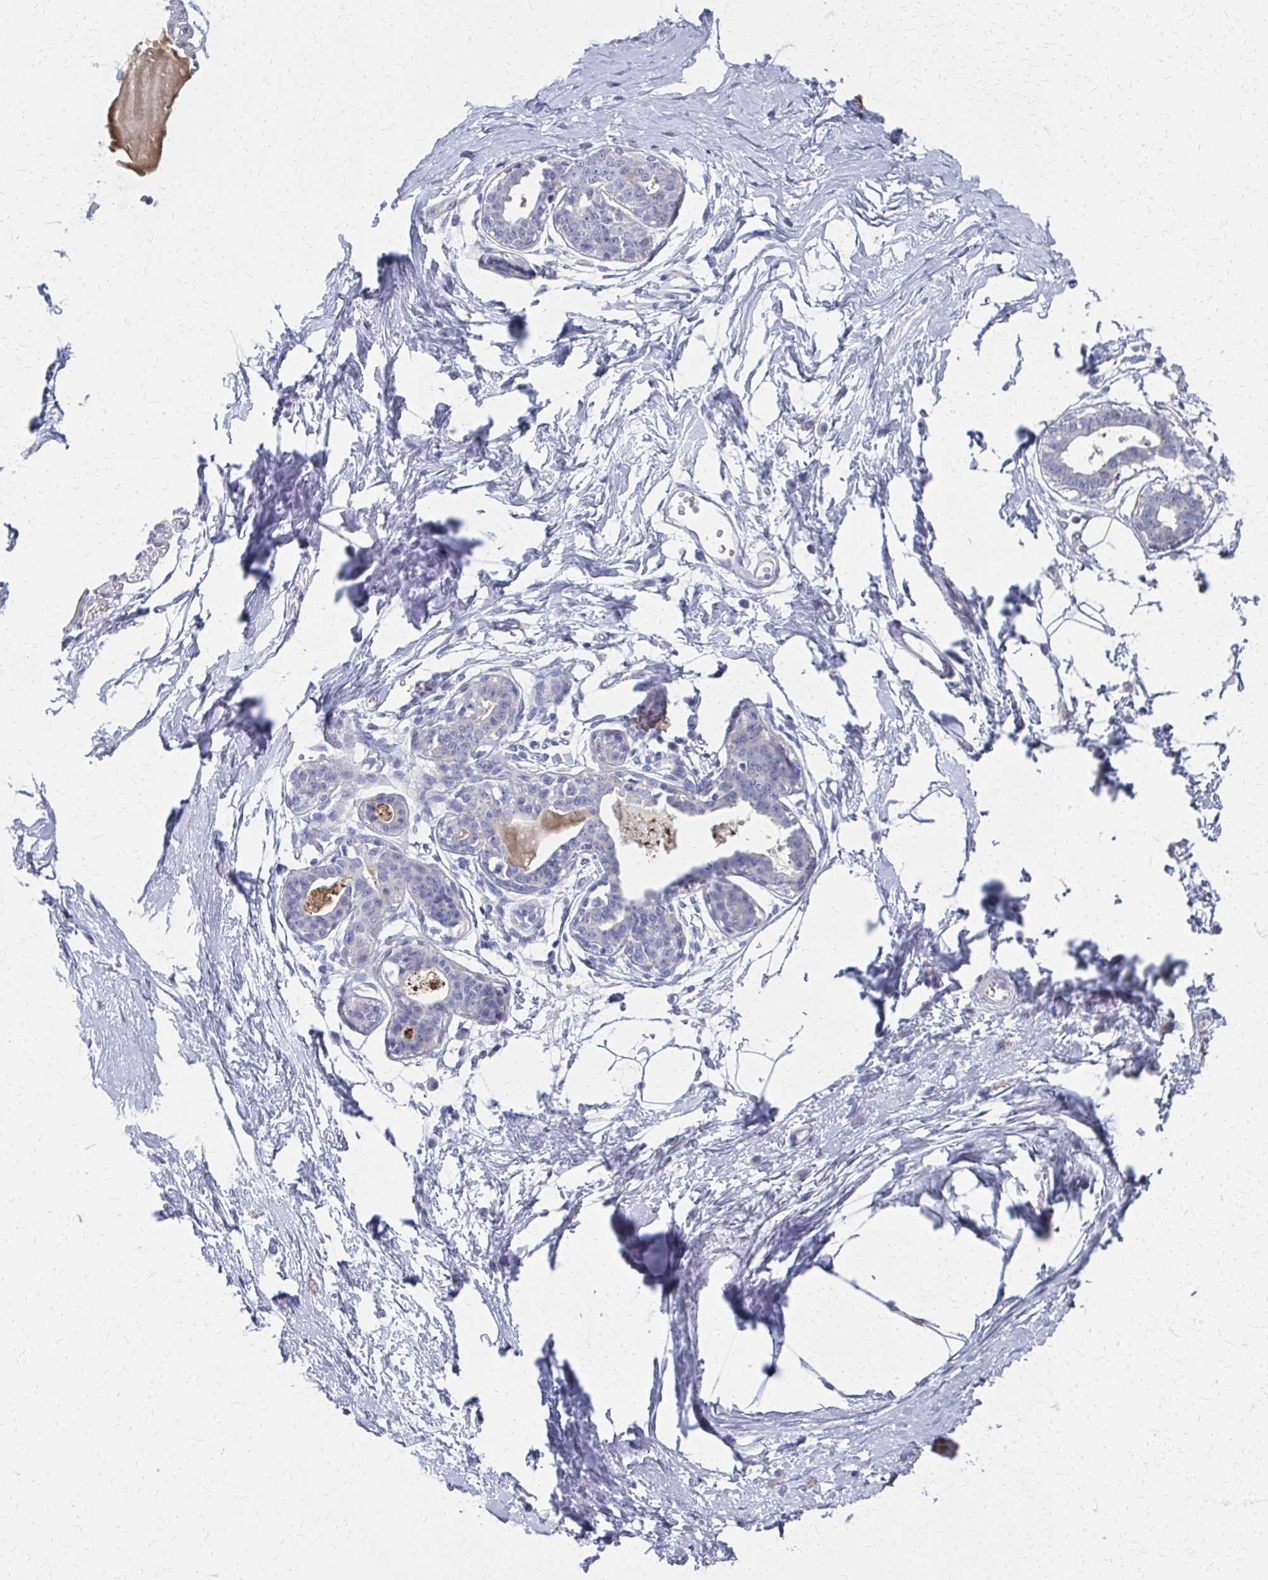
{"staining": {"intensity": "negative", "quantity": "none", "location": "none"}, "tissue": "breast", "cell_type": "Adipocytes", "image_type": "normal", "snomed": [{"axis": "morphology", "description": "Normal tissue, NOS"}, {"axis": "topography", "description": "Breast"}], "caption": "Immunohistochemical staining of normal breast shows no significant positivity in adipocytes.", "gene": "MS4A2", "patient": {"sex": "female", "age": 45}}